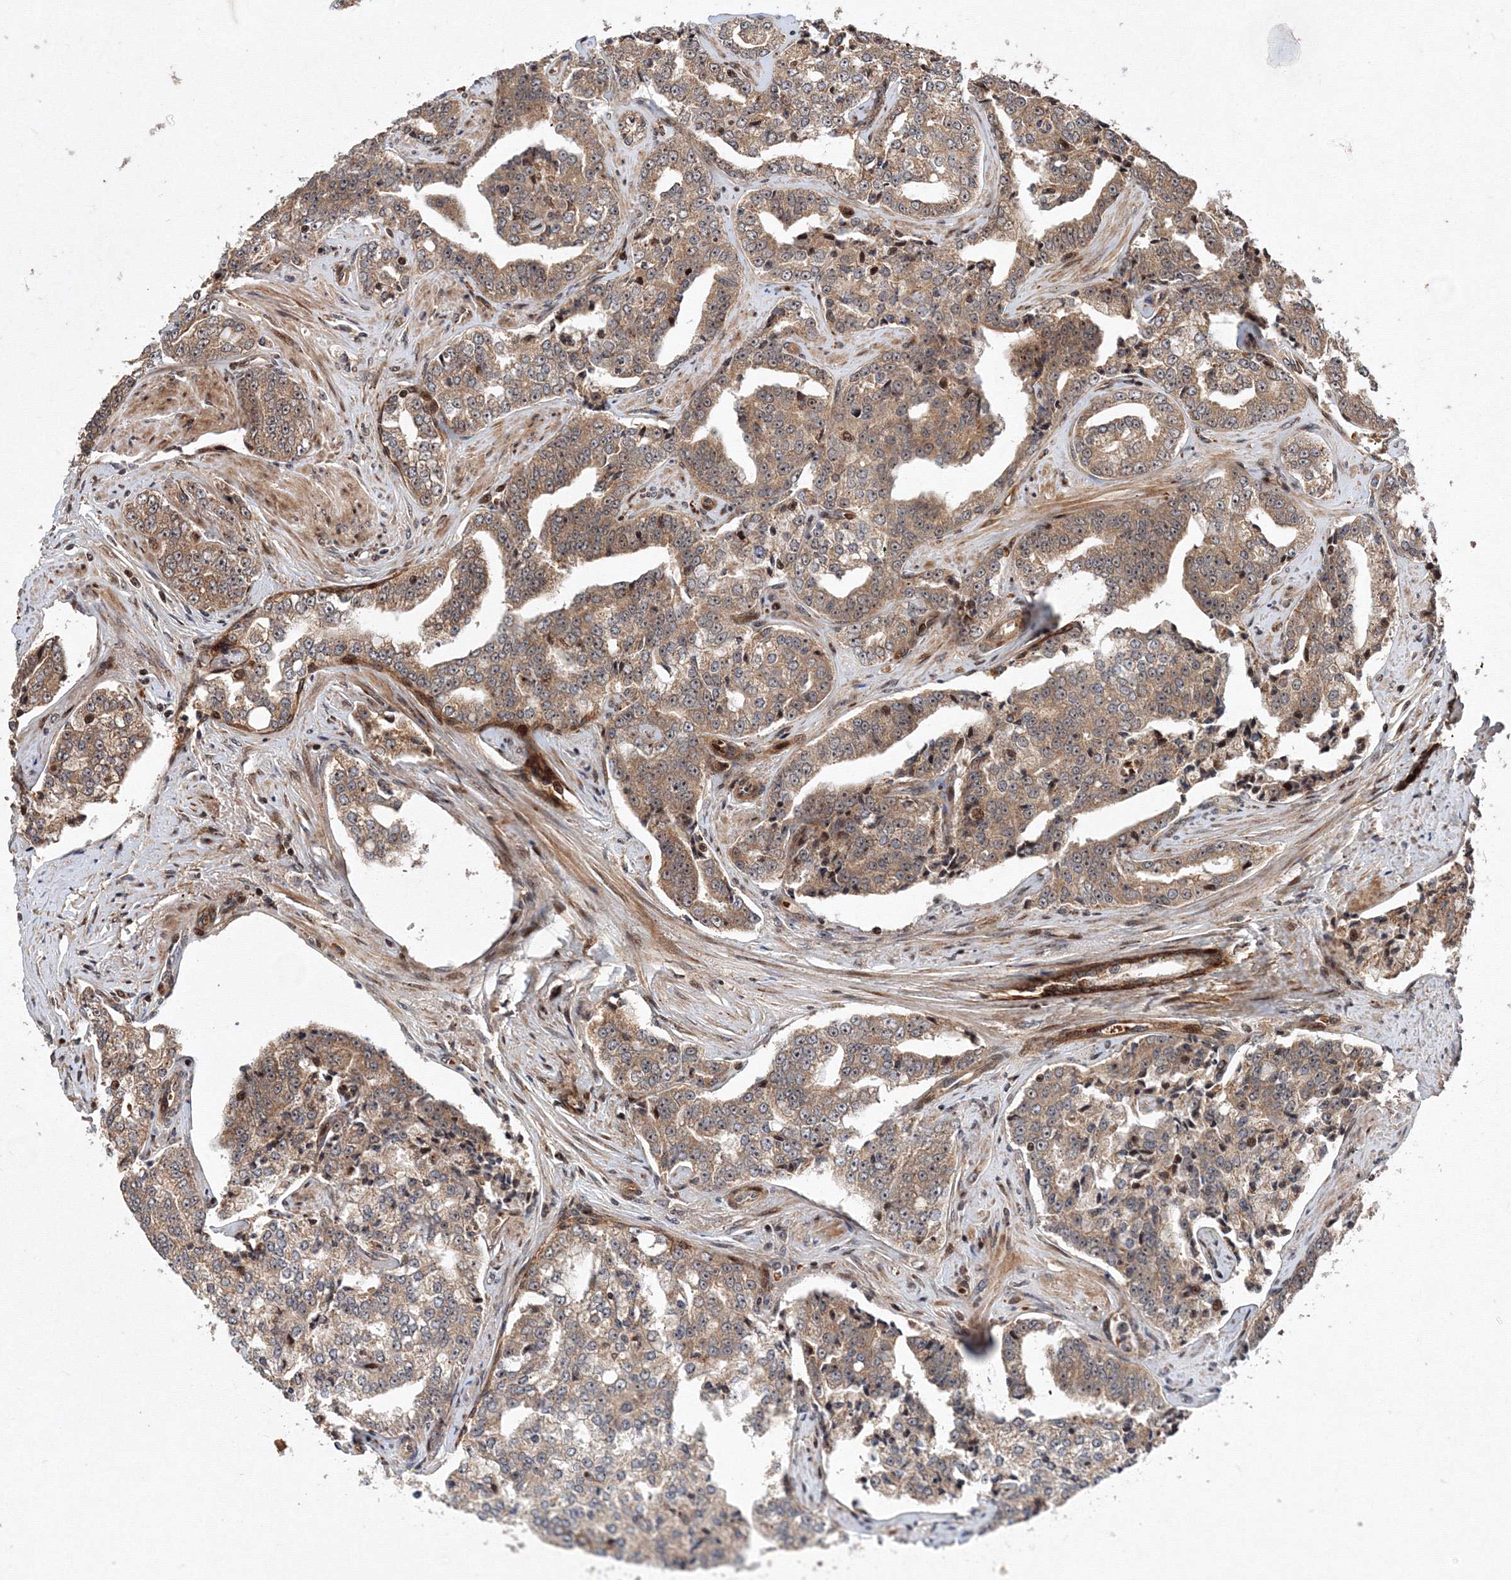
{"staining": {"intensity": "moderate", "quantity": ">75%", "location": "cytoplasmic/membranous"}, "tissue": "prostate cancer", "cell_type": "Tumor cells", "image_type": "cancer", "snomed": [{"axis": "morphology", "description": "Adenocarcinoma, High grade"}, {"axis": "topography", "description": "Prostate"}], "caption": "High-grade adenocarcinoma (prostate) tissue reveals moderate cytoplasmic/membranous expression in about >75% of tumor cells", "gene": "ANKAR", "patient": {"sex": "male", "age": 71}}